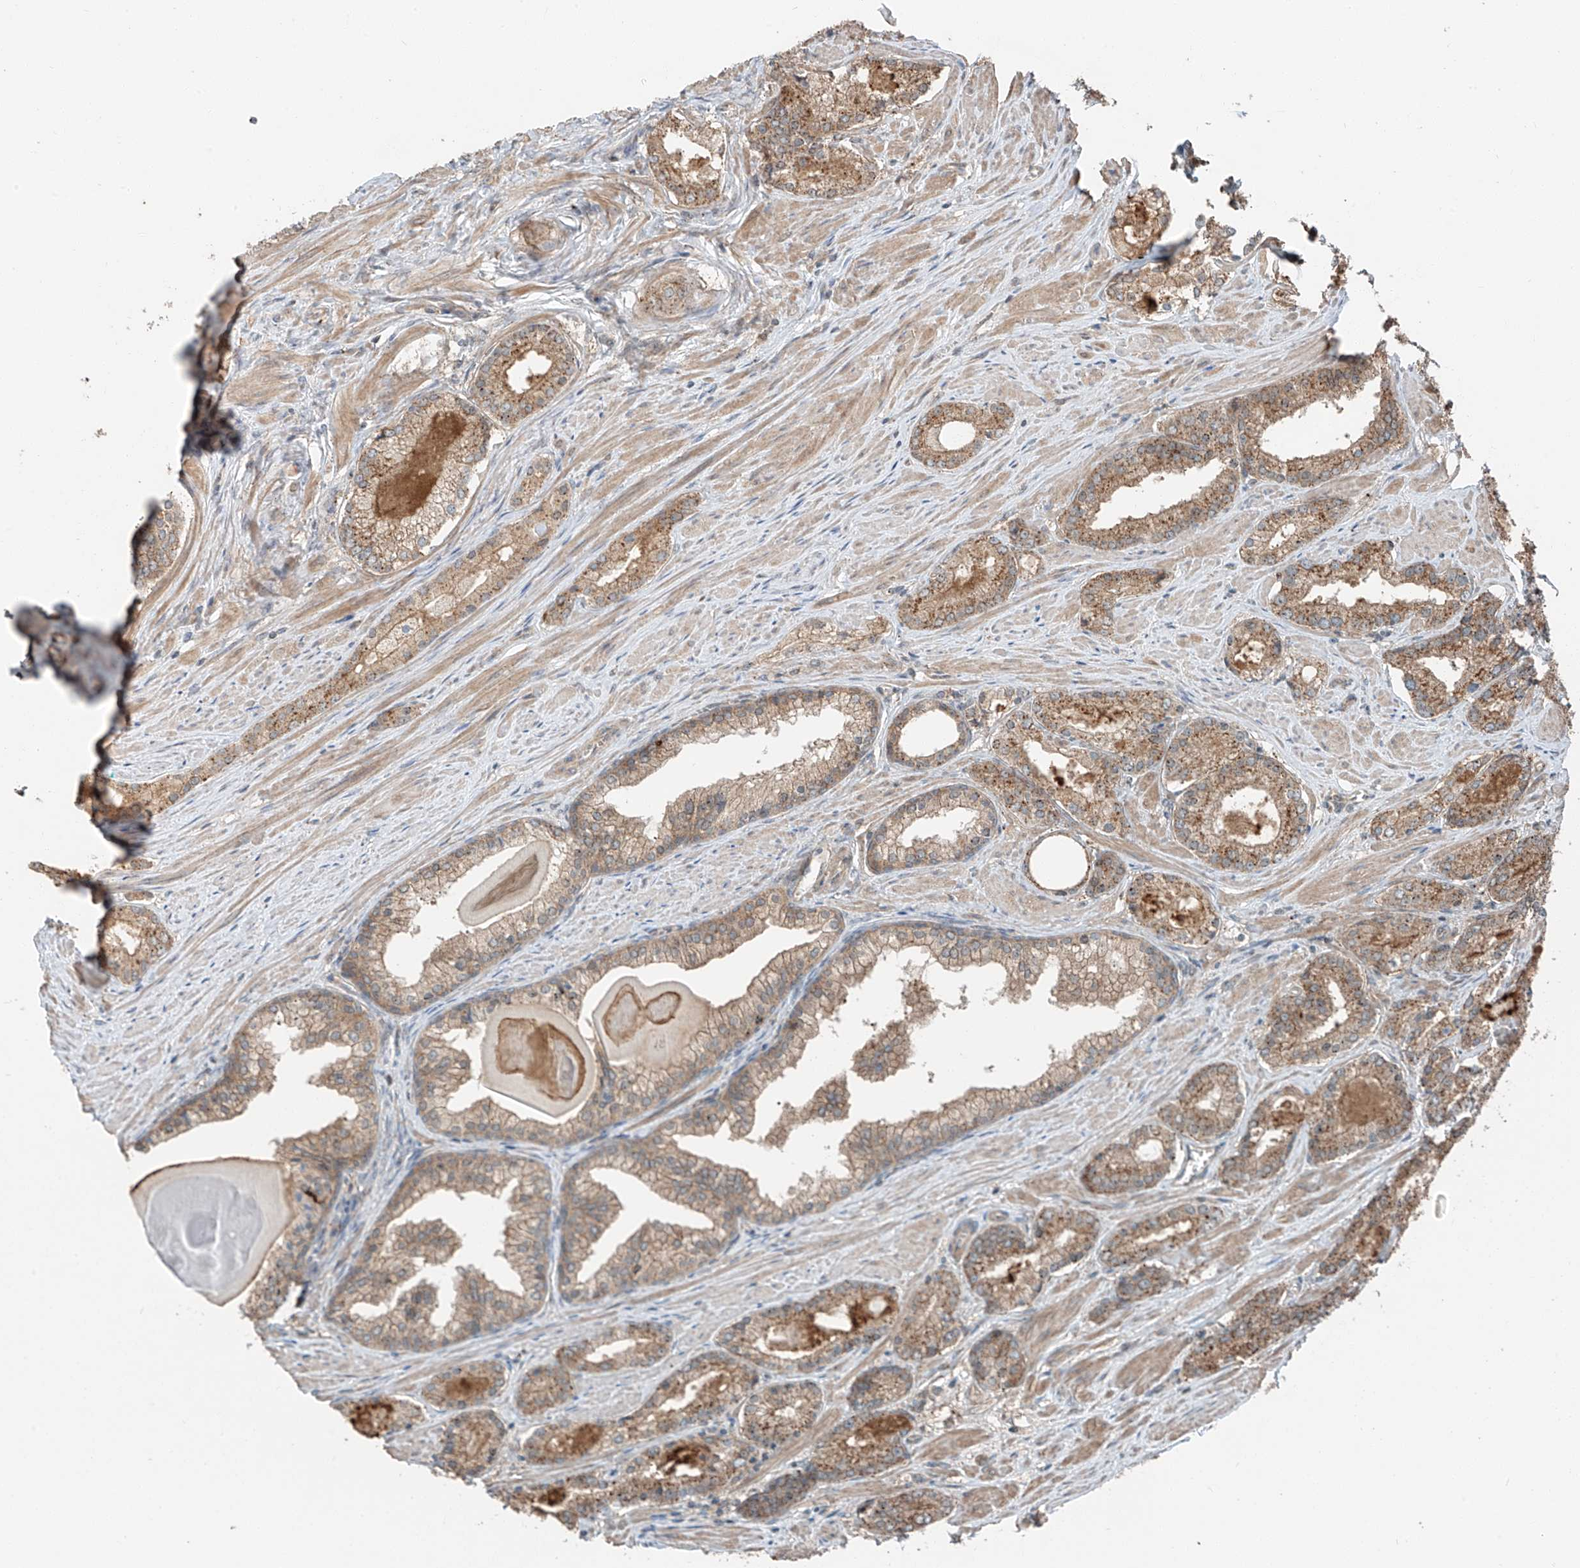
{"staining": {"intensity": "moderate", "quantity": ">75%", "location": "cytoplasmic/membranous"}, "tissue": "prostate cancer", "cell_type": "Tumor cells", "image_type": "cancer", "snomed": [{"axis": "morphology", "description": "Adenocarcinoma, Low grade"}, {"axis": "topography", "description": "Prostate"}], "caption": "Tumor cells reveal medium levels of moderate cytoplasmic/membranous expression in approximately >75% of cells in human prostate cancer (low-grade adenocarcinoma).", "gene": "CEP162", "patient": {"sex": "male", "age": 54}}